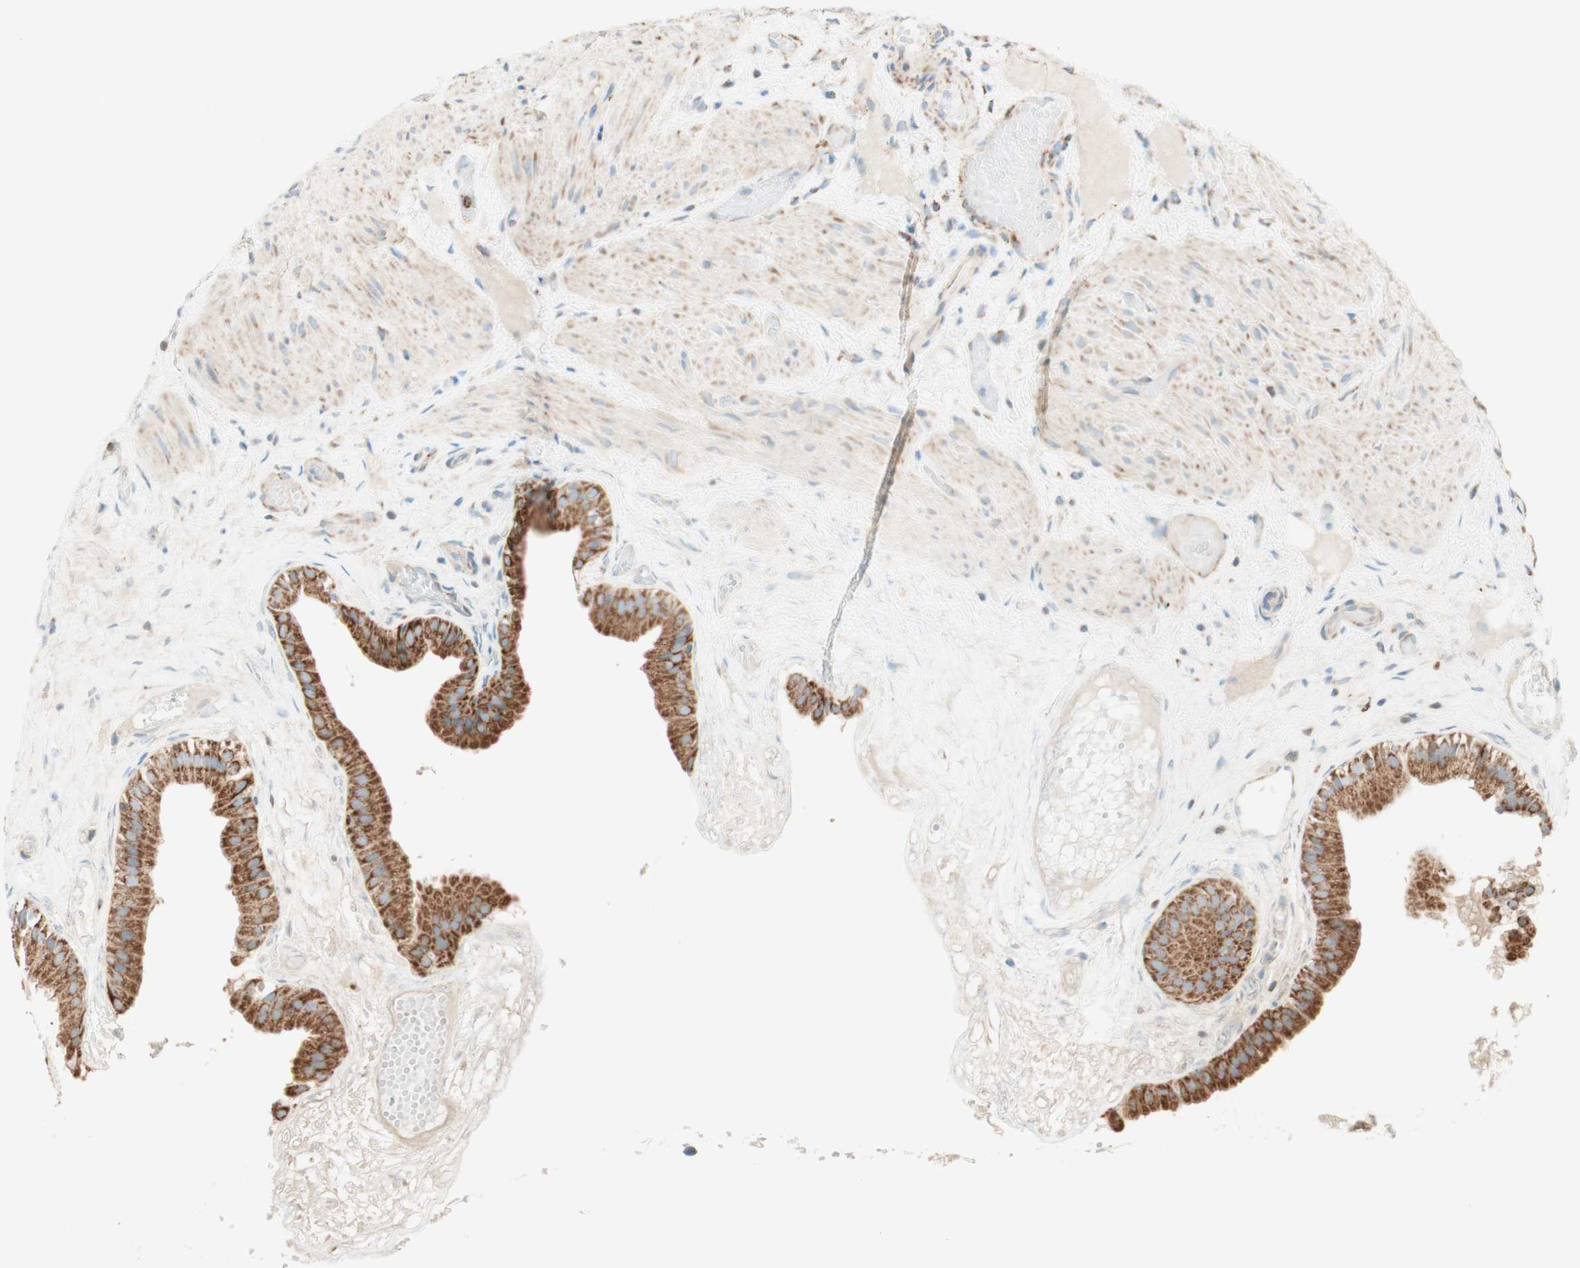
{"staining": {"intensity": "strong", "quantity": ">75%", "location": "cytoplasmic/membranous"}, "tissue": "gallbladder", "cell_type": "Glandular cells", "image_type": "normal", "snomed": [{"axis": "morphology", "description": "Normal tissue, NOS"}, {"axis": "topography", "description": "Gallbladder"}], "caption": "Gallbladder stained with immunohistochemistry displays strong cytoplasmic/membranous staining in approximately >75% of glandular cells.", "gene": "TOMM20", "patient": {"sex": "female", "age": 26}}